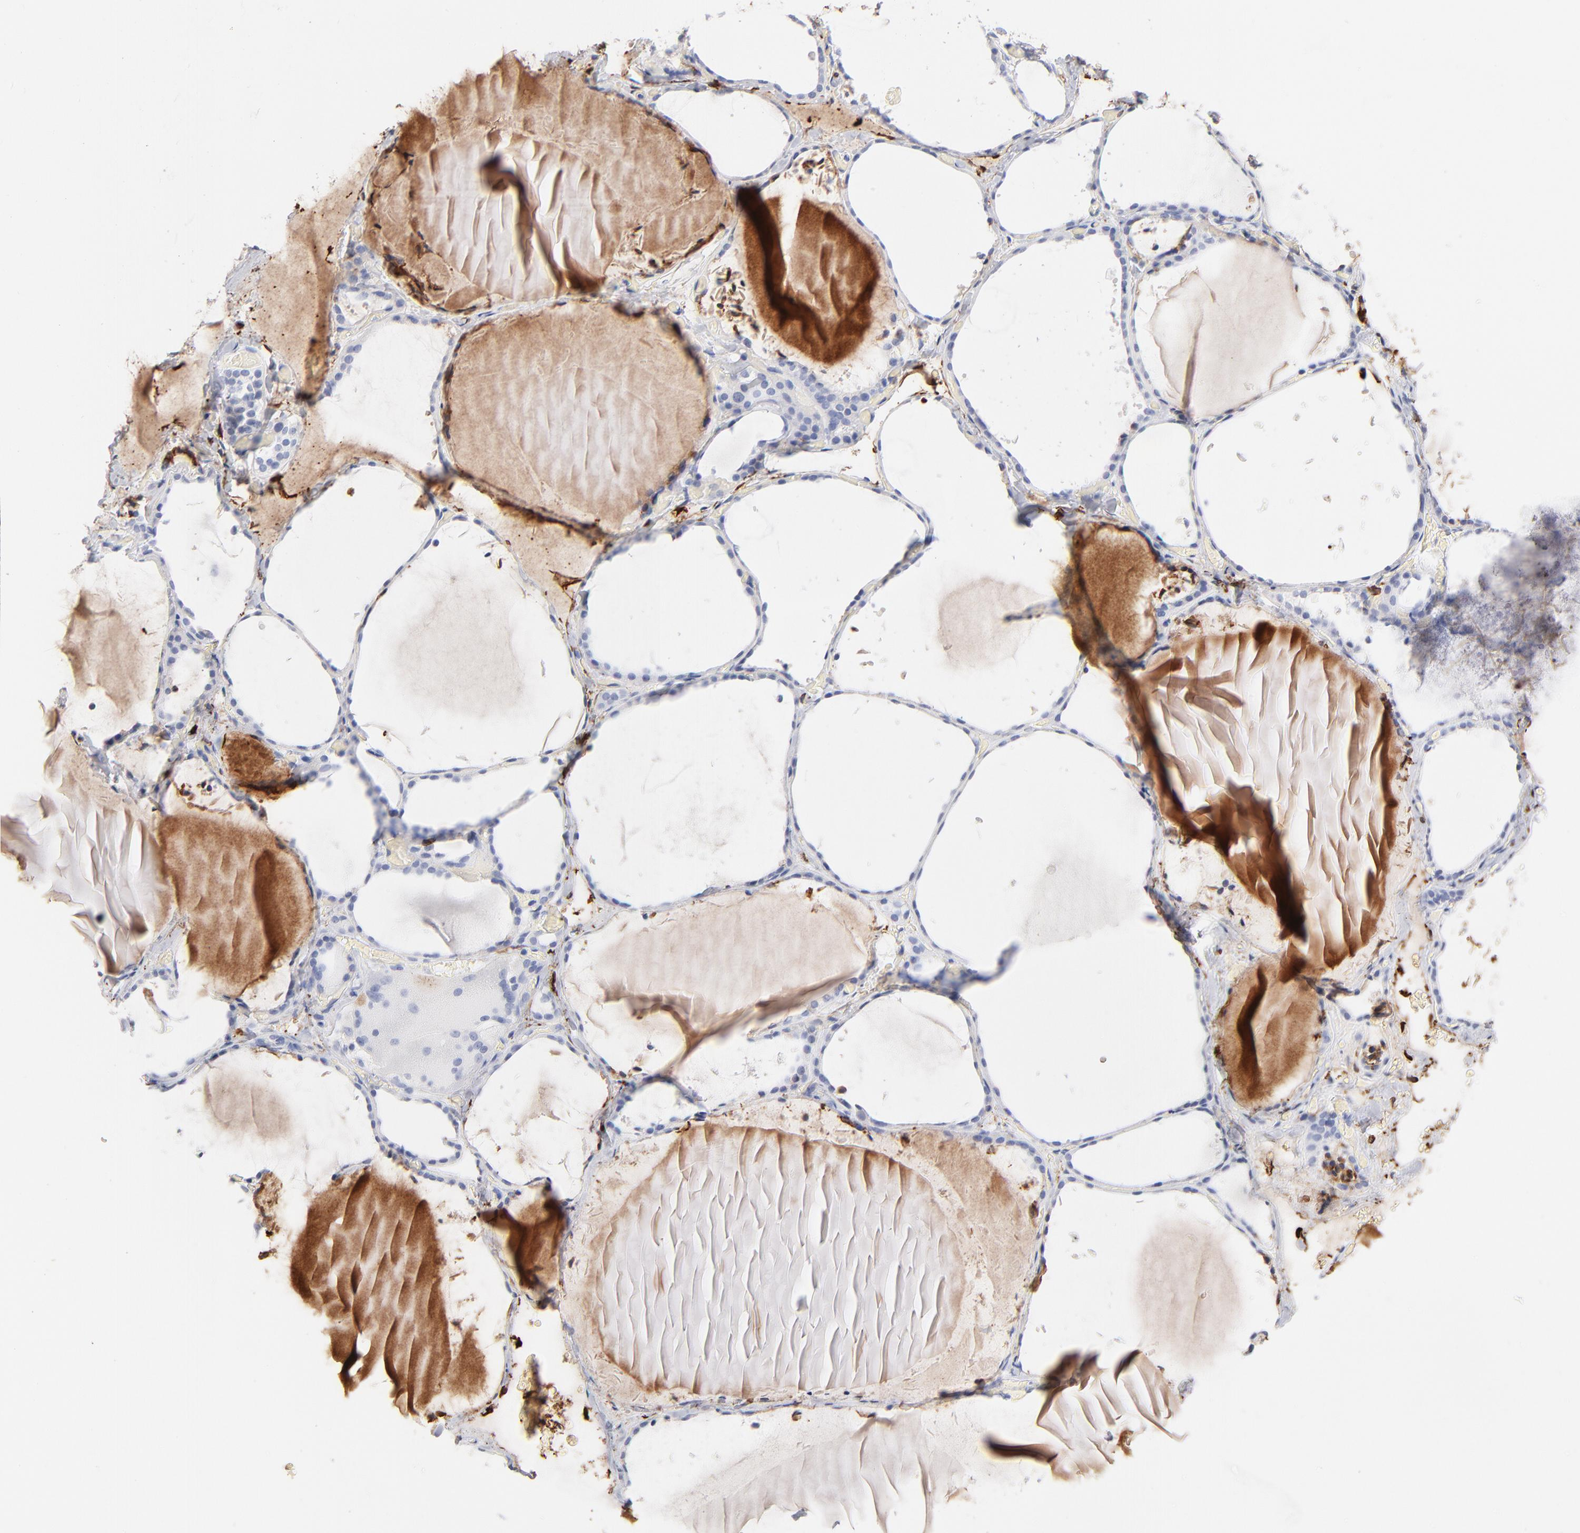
{"staining": {"intensity": "negative", "quantity": "none", "location": "none"}, "tissue": "thyroid gland", "cell_type": "Glandular cells", "image_type": "normal", "snomed": [{"axis": "morphology", "description": "Normal tissue, NOS"}, {"axis": "topography", "description": "Thyroid gland"}], "caption": "A high-resolution image shows IHC staining of unremarkable thyroid gland, which exhibits no significant staining in glandular cells.", "gene": "APOH", "patient": {"sex": "female", "age": 22}}